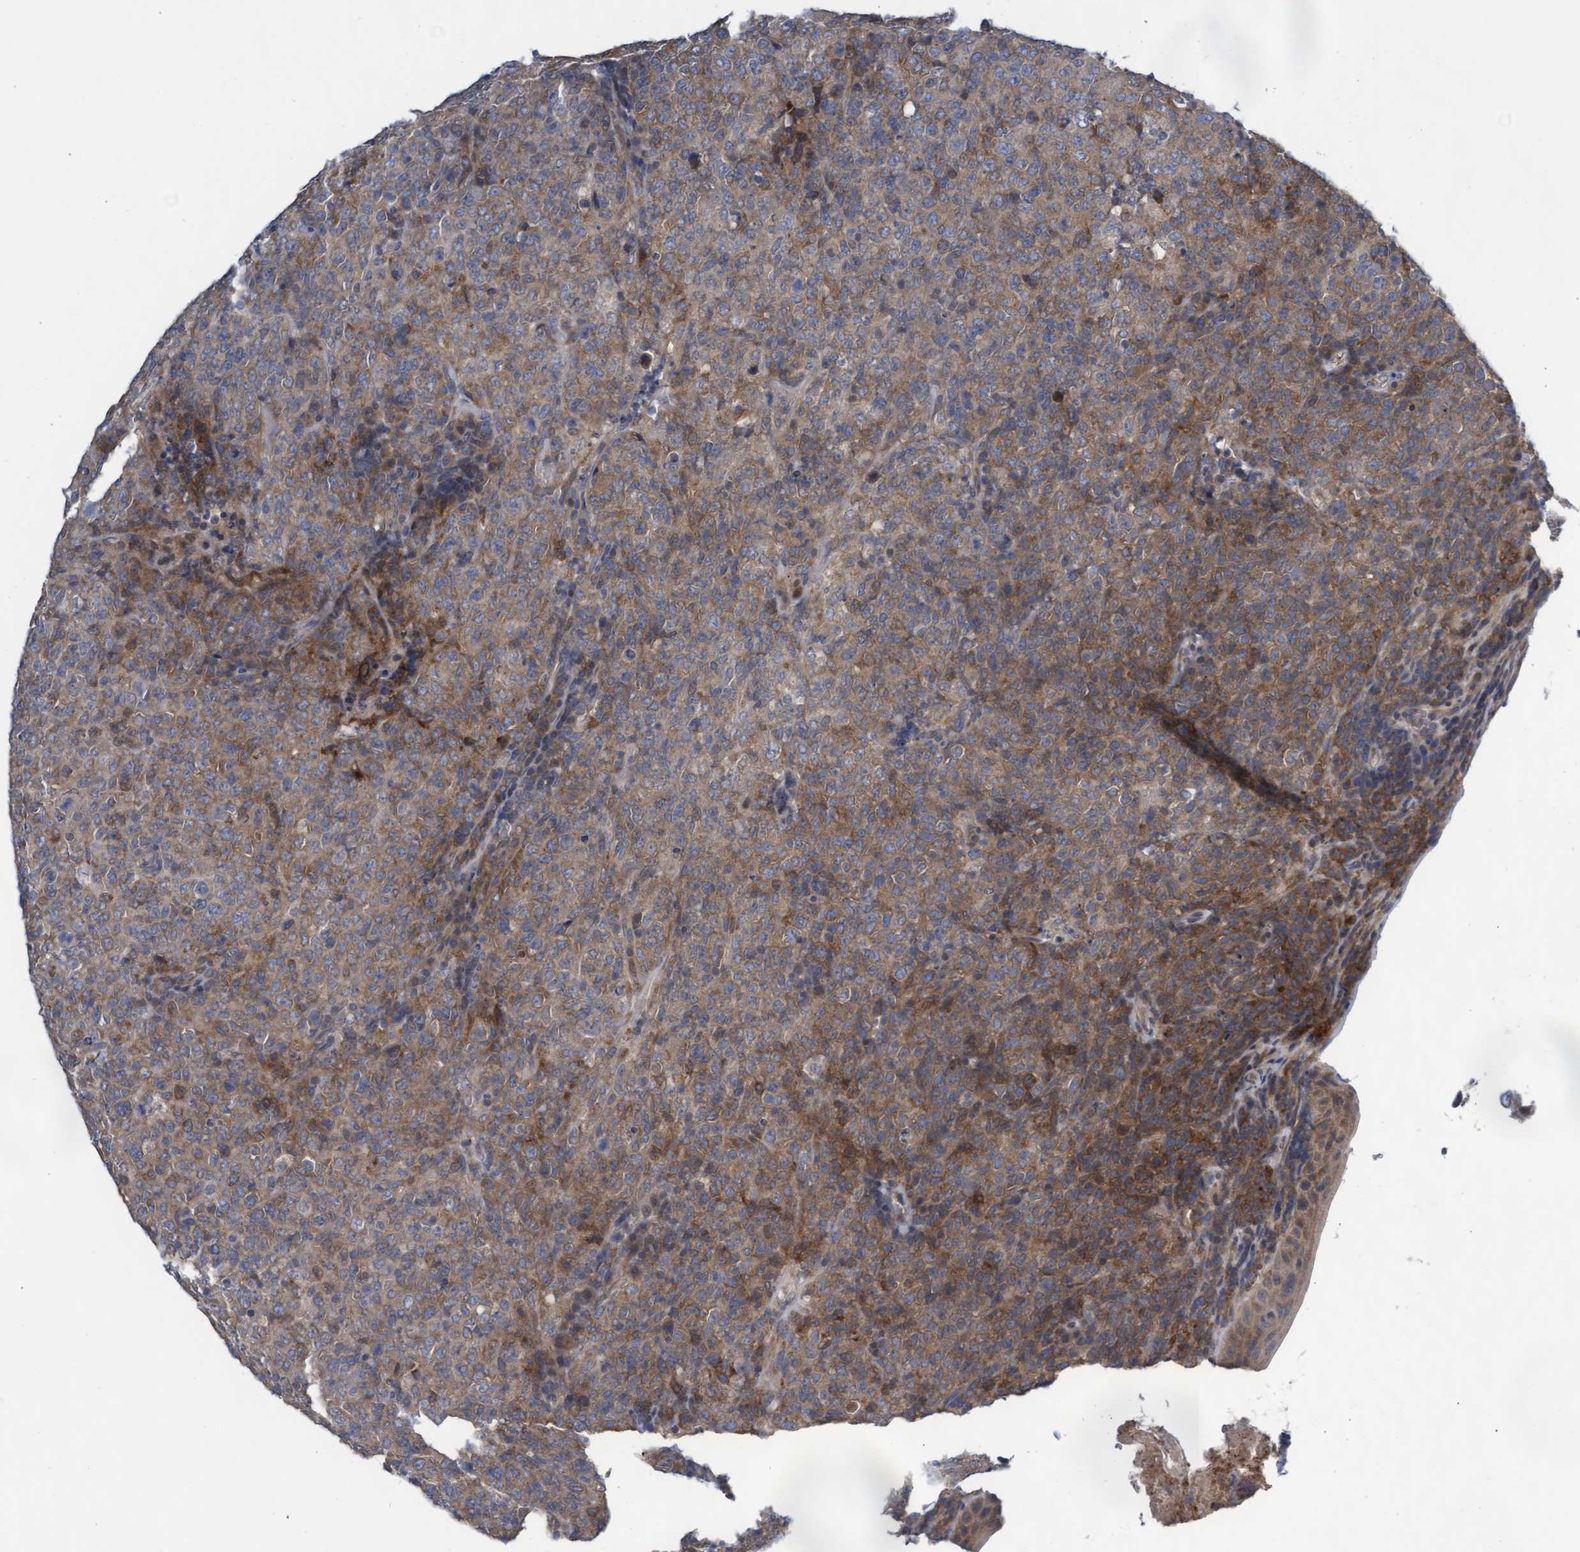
{"staining": {"intensity": "moderate", "quantity": ">75%", "location": "cytoplasmic/membranous"}, "tissue": "lymphoma", "cell_type": "Tumor cells", "image_type": "cancer", "snomed": [{"axis": "morphology", "description": "Malignant lymphoma, non-Hodgkin's type, High grade"}, {"axis": "topography", "description": "Tonsil"}], "caption": "A photomicrograph of lymphoma stained for a protein demonstrates moderate cytoplasmic/membranous brown staining in tumor cells.", "gene": "ABCF2", "patient": {"sex": "female", "age": 36}}